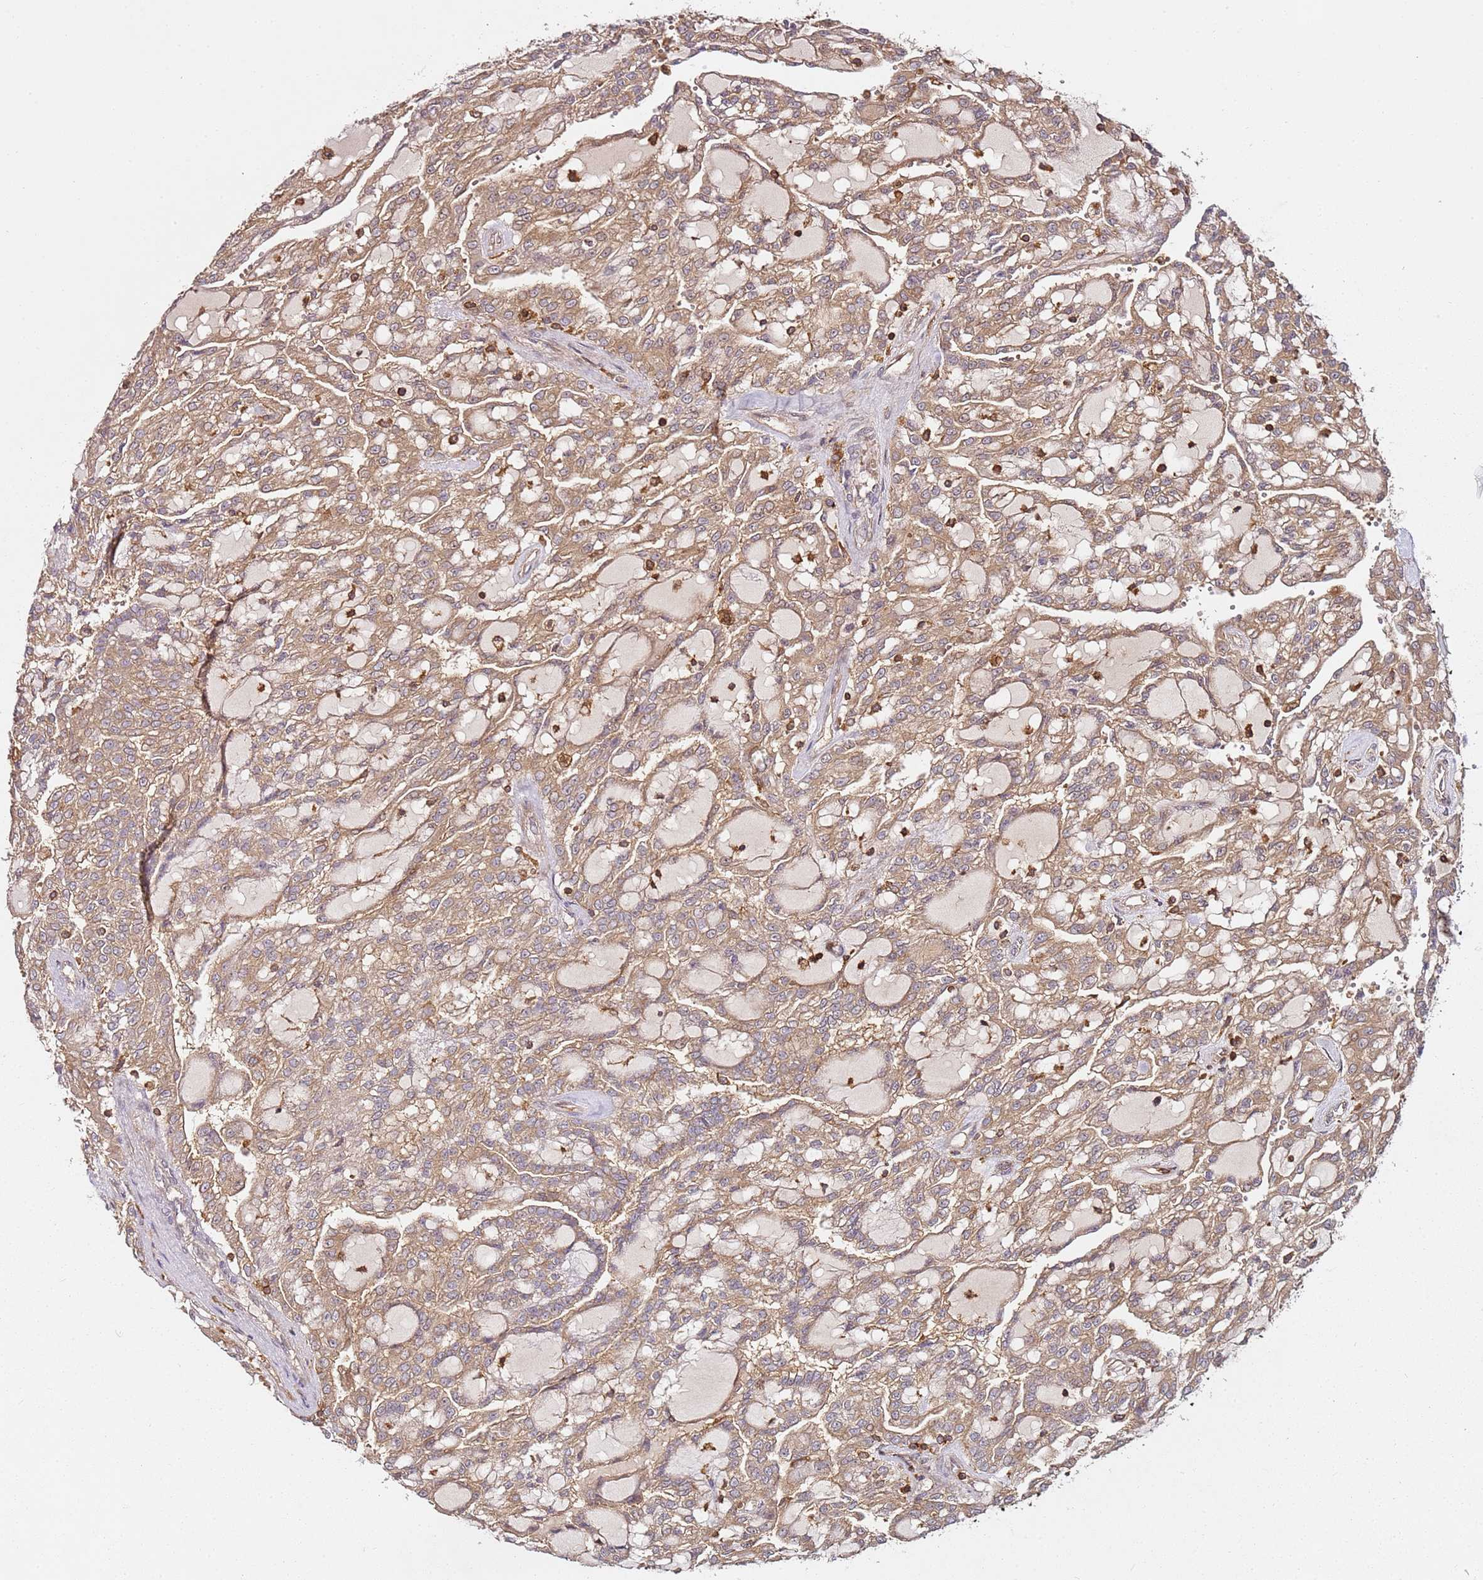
{"staining": {"intensity": "moderate", "quantity": ">75%", "location": "cytoplasmic/membranous"}, "tissue": "renal cancer", "cell_type": "Tumor cells", "image_type": "cancer", "snomed": [{"axis": "morphology", "description": "Adenocarcinoma, NOS"}, {"axis": "topography", "description": "Kidney"}], "caption": "Immunohistochemical staining of human renal cancer (adenocarcinoma) reveals medium levels of moderate cytoplasmic/membranous expression in approximately >75% of tumor cells.", "gene": "PRMT7", "patient": {"sex": "male", "age": 63}}